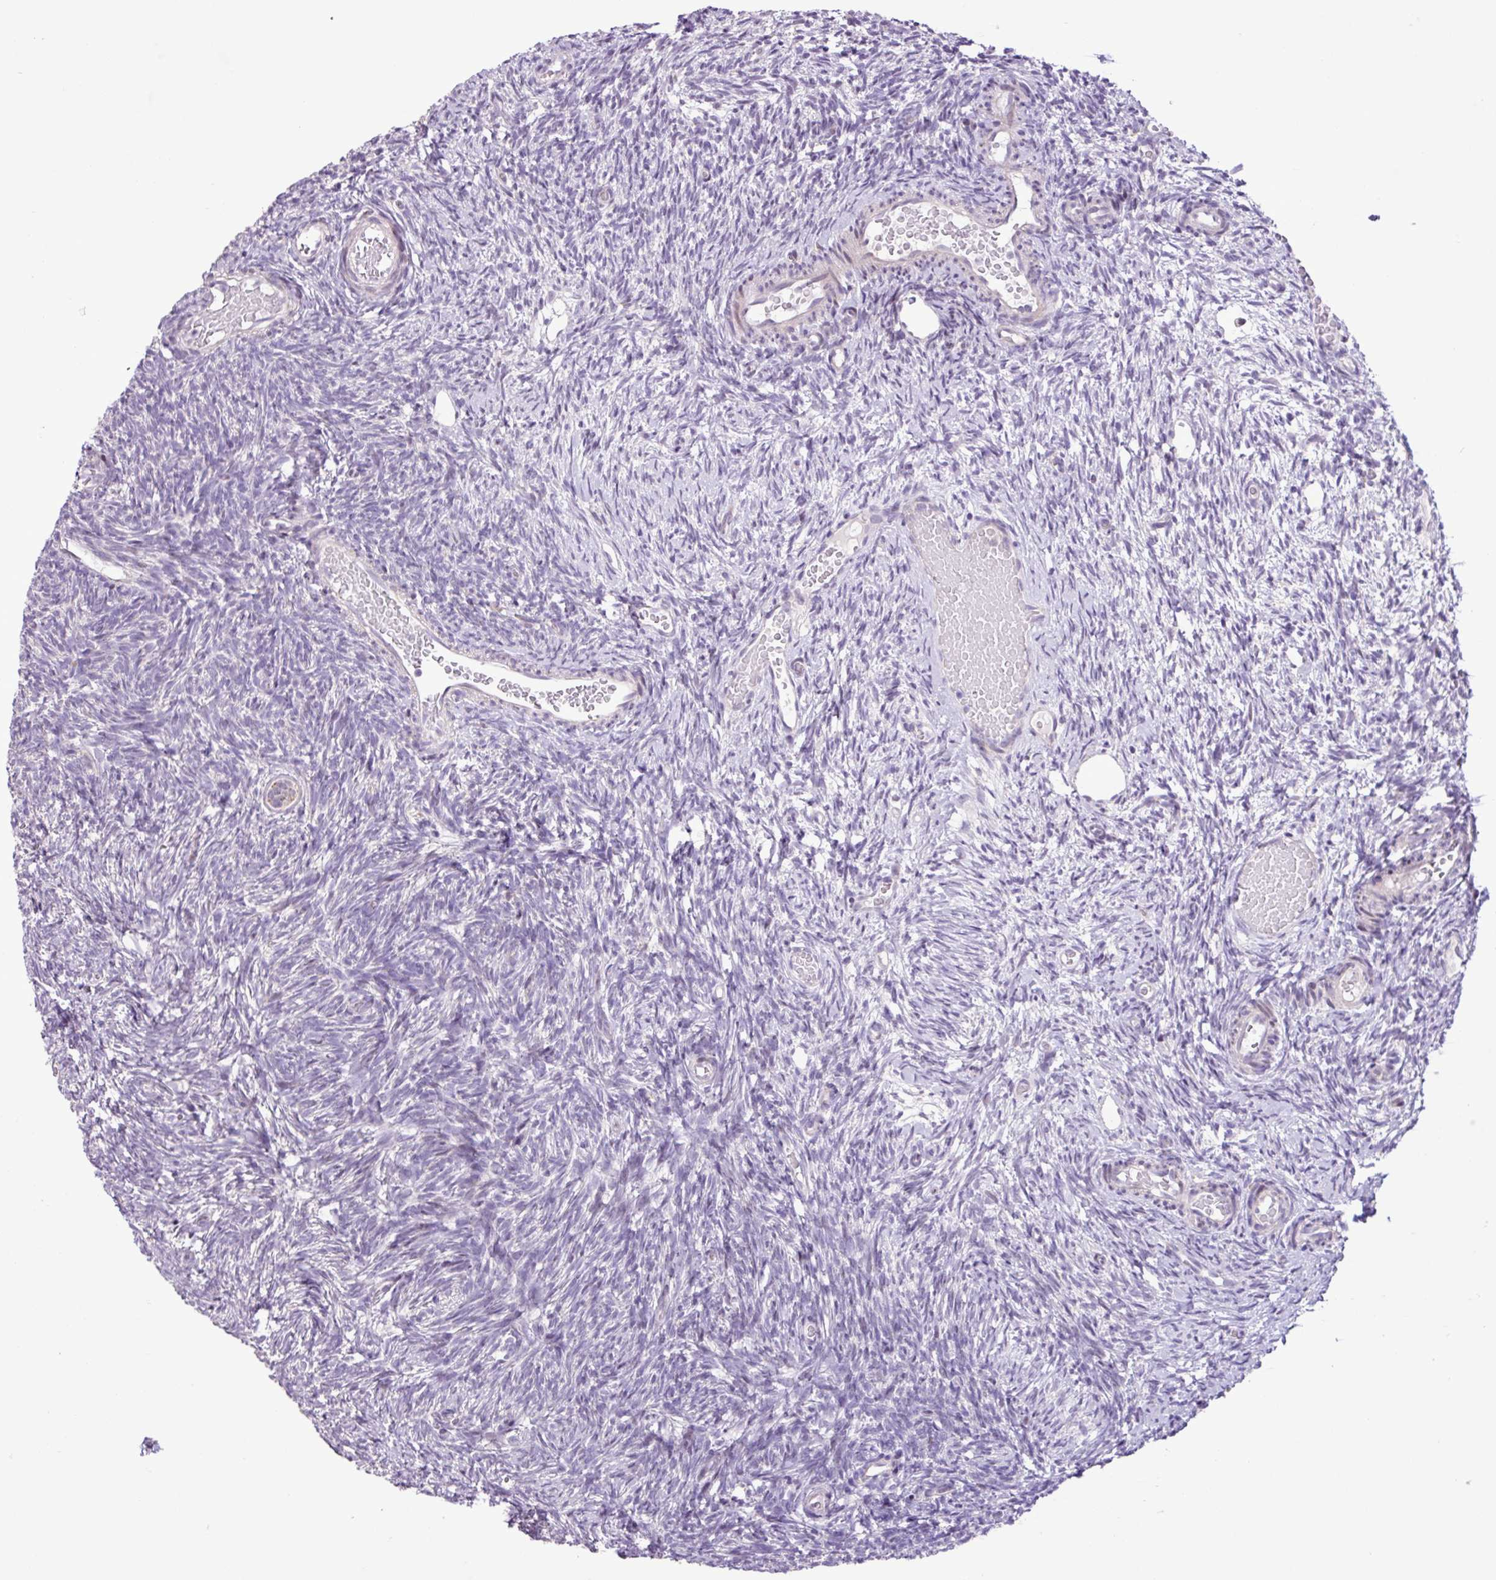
{"staining": {"intensity": "negative", "quantity": "none", "location": "none"}, "tissue": "ovary", "cell_type": "Follicle cells", "image_type": "normal", "snomed": [{"axis": "morphology", "description": "Normal tissue, NOS"}, {"axis": "topography", "description": "Ovary"}], "caption": "Immunohistochemistry (IHC) of unremarkable ovary exhibits no positivity in follicle cells.", "gene": "ZNF354A", "patient": {"sex": "female", "age": 39}}